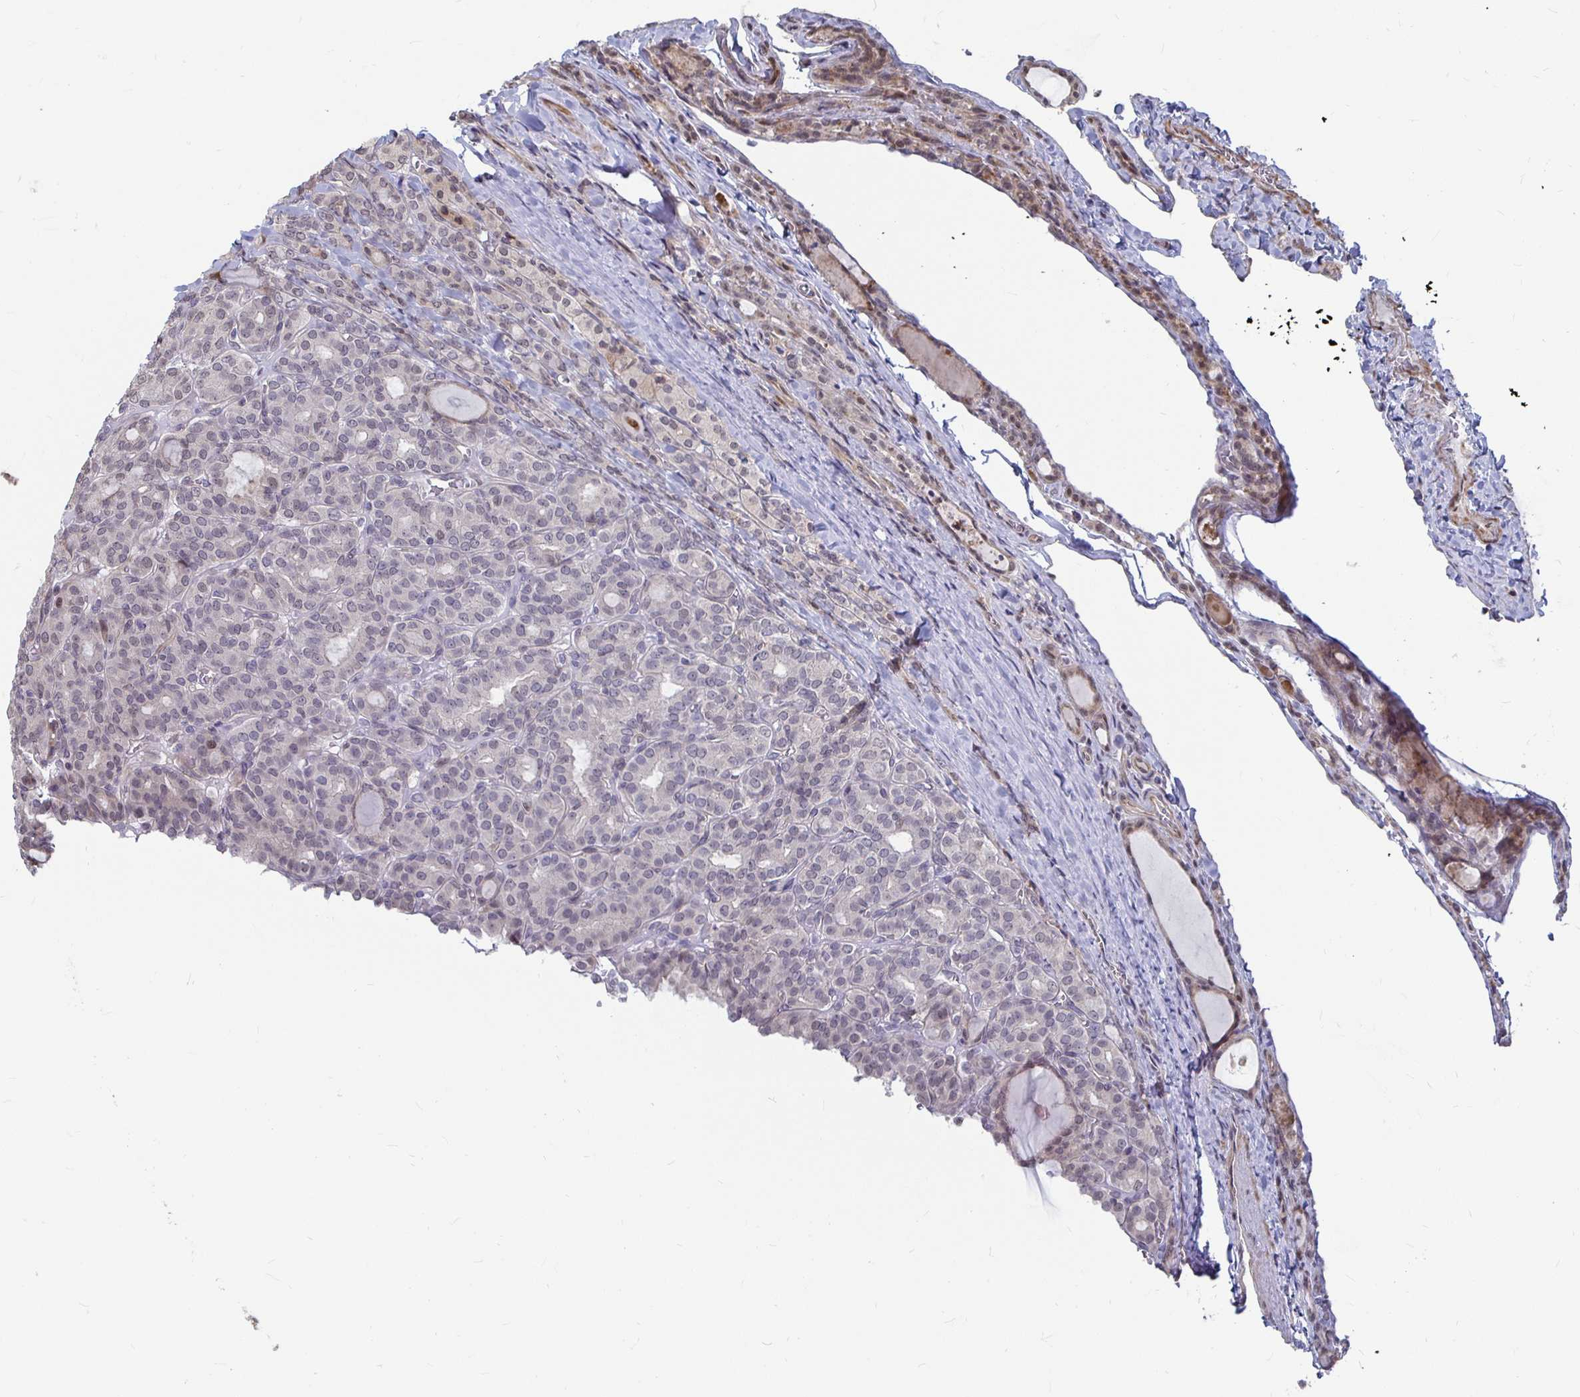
{"staining": {"intensity": "negative", "quantity": "none", "location": "none"}, "tissue": "thyroid cancer", "cell_type": "Tumor cells", "image_type": "cancer", "snomed": [{"axis": "morphology", "description": "Normal tissue, NOS"}, {"axis": "morphology", "description": "Follicular adenoma carcinoma, NOS"}, {"axis": "topography", "description": "Thyroid gland"}], "caption": "Immunohistochemistry (IHC) histopathology image of neoplastic tissue: human follicular adenoma carcinoma (thyroid) stained with DAB (3,3'-diaminobenzidine) displays no significant protein staining in tumor cells. Nuclei are stained in blue.", "gene": "CAPN11", "patient": {"sex": "female", "age": 31}}